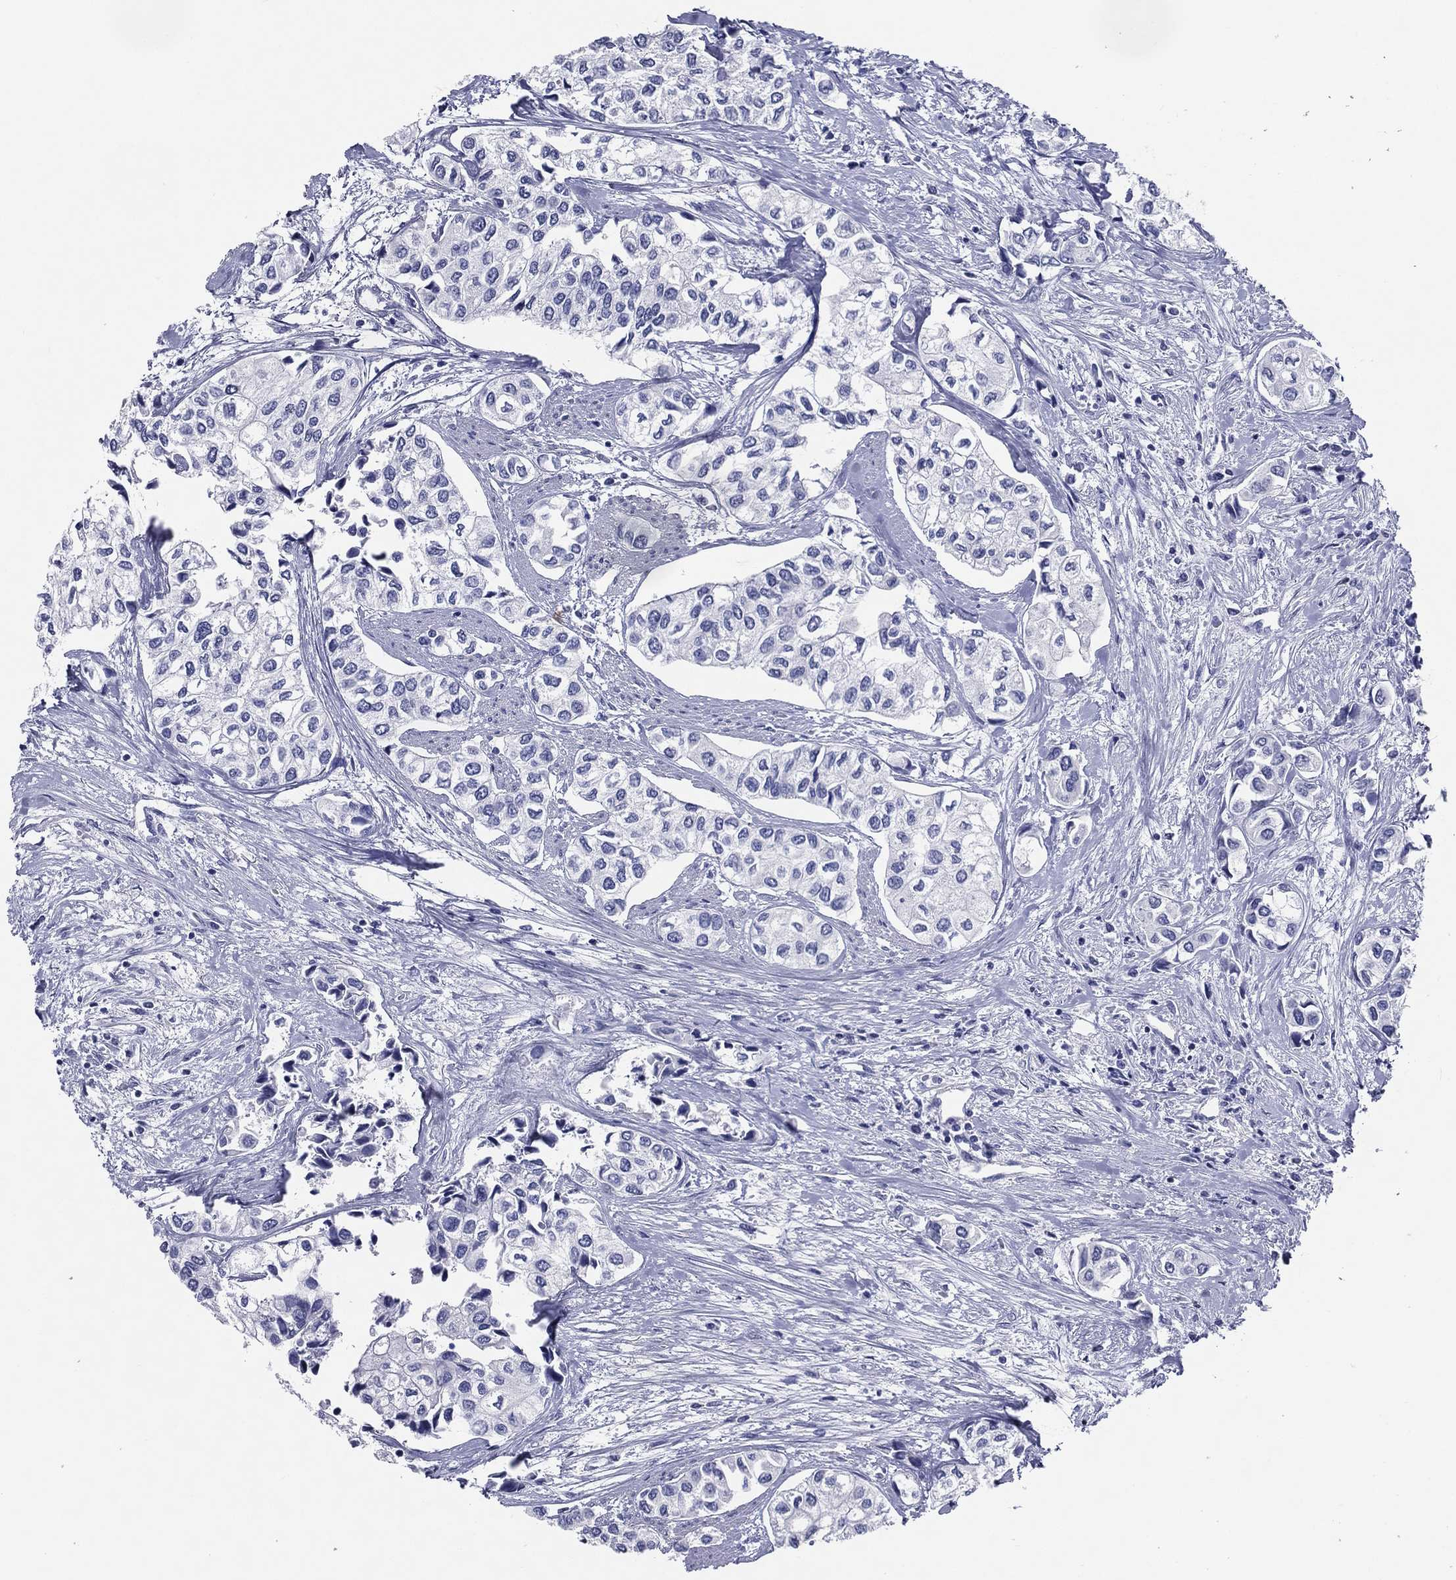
{"staining": {"intensity": "negative", "quantity": "none", "location": "none"}, "tissue": "urothelial cancer", "cell_type": "Tumor cells", "image_type": "cancer", "snomed": [{"axis": "morphology", "description": "Urothelial carcinoma, High grade"}, {"axis": "topography", "description": "Urinary bladder"}], "caption": "Immunohistochemistry (IHC) of human high-grade urothelial carcinoma demonstrates no staining in tumor cells.", "gene": "ACE2", "patient": {"sex": "male", "age": 73}}